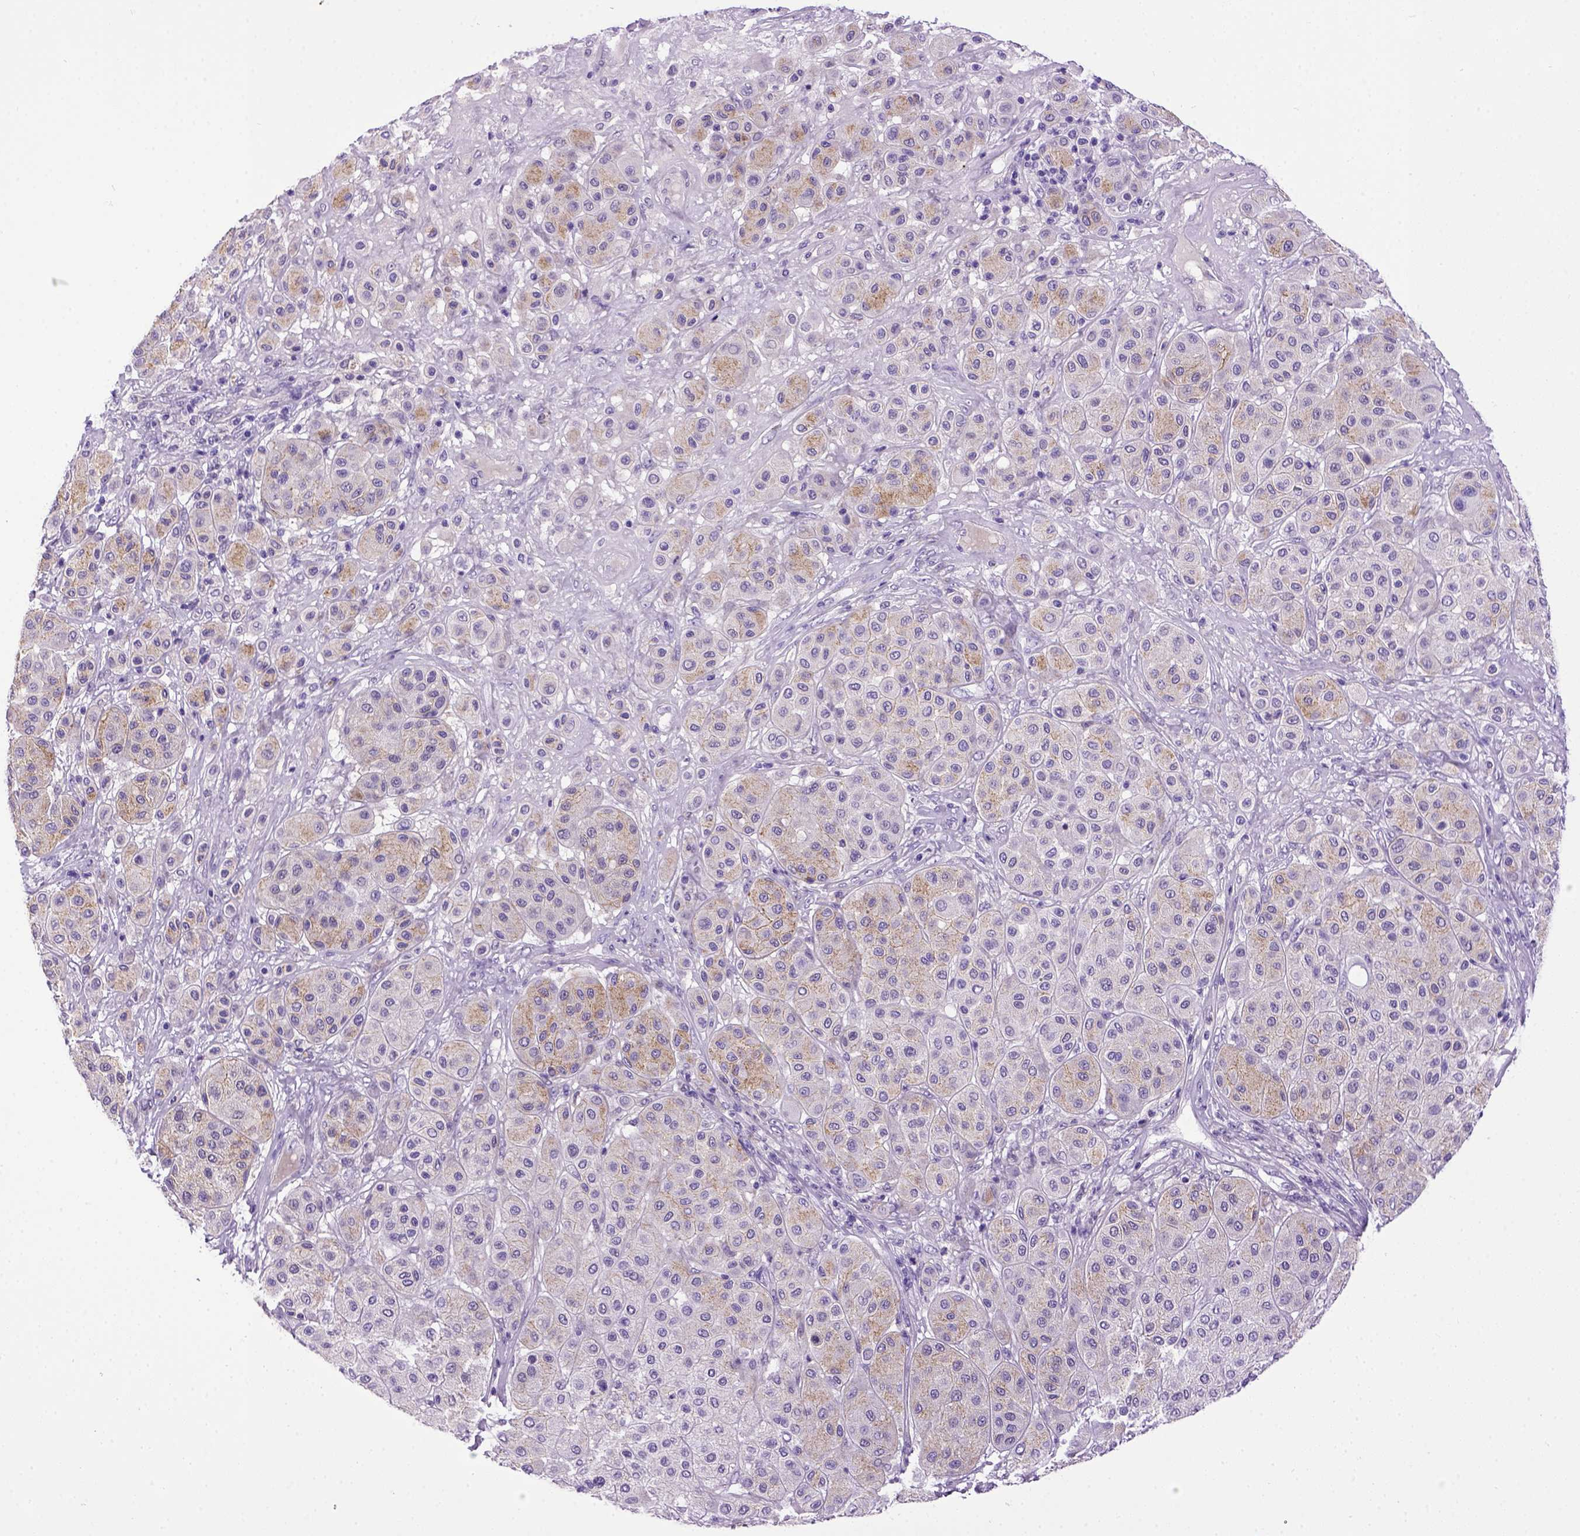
{"staining": {"intensity": "negative", "quantity": "none", "location": "none"}, "tissue": "melanoma", "cell_type": "Tumor cells", "image_type": "cancer", "snomed": [{"axis": "morphology", "description": "Malignant melanoma, Metastatic site"}, {"axis": "topography", "description": "Smooth muscle"}], "caption": "Tumor cells show no significant expression in melanoma. The staining was performed using DAB (3,3'-diaminobenzidine) to visualize the protein expression in brown, while the nuclei were stained in blue with hematoxylin (Magnification: 20x).", "gene": "CDH1", "patient": {"sex": "male", "age": 41}}